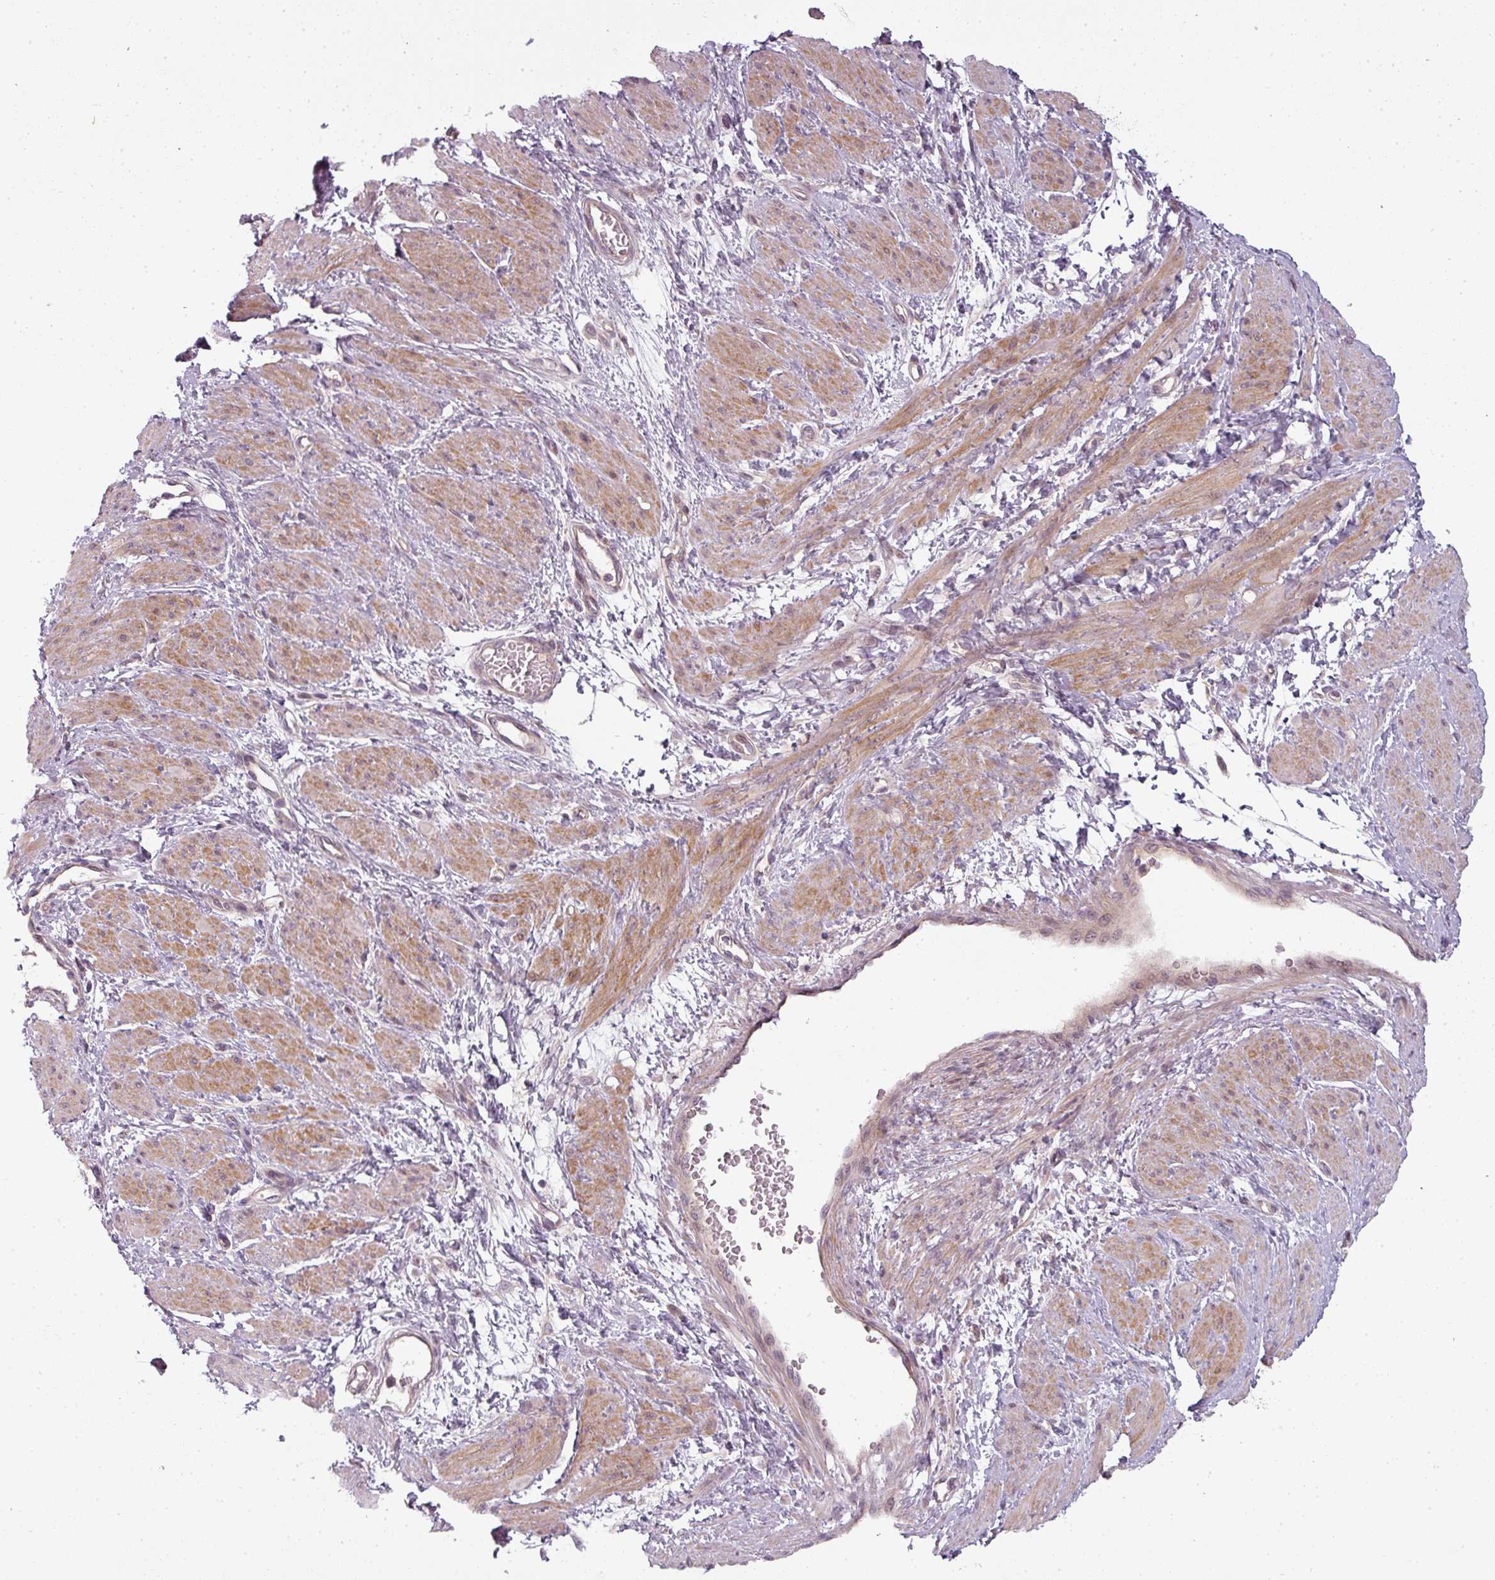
{"staining": {"intensity": "moderate", "quantity": "25%-75%", "location": "cytoplasmic/membranous"}, "tissue": "smooth muscle", "cell_type": "Smooth muscle cells", "image_type": "normal", "snomed": [{"axis": "morphology", "description": "Normal tissue, NOS"}, {"axis": "topography", "description": "Smooth muscle"}, {"axis": "topography", "description": "Uterus"}], "caption": "Smooth muscle stained with DAB (3,3'-diaminobenzidine) immunohistochemistry reveals medium levels of moderate cytoplasmic/membranous staining in about 25%-75% of smooth muscle cells.", "gene": "SLC16A9", "patient": {"sex": "female", "age": 39}}